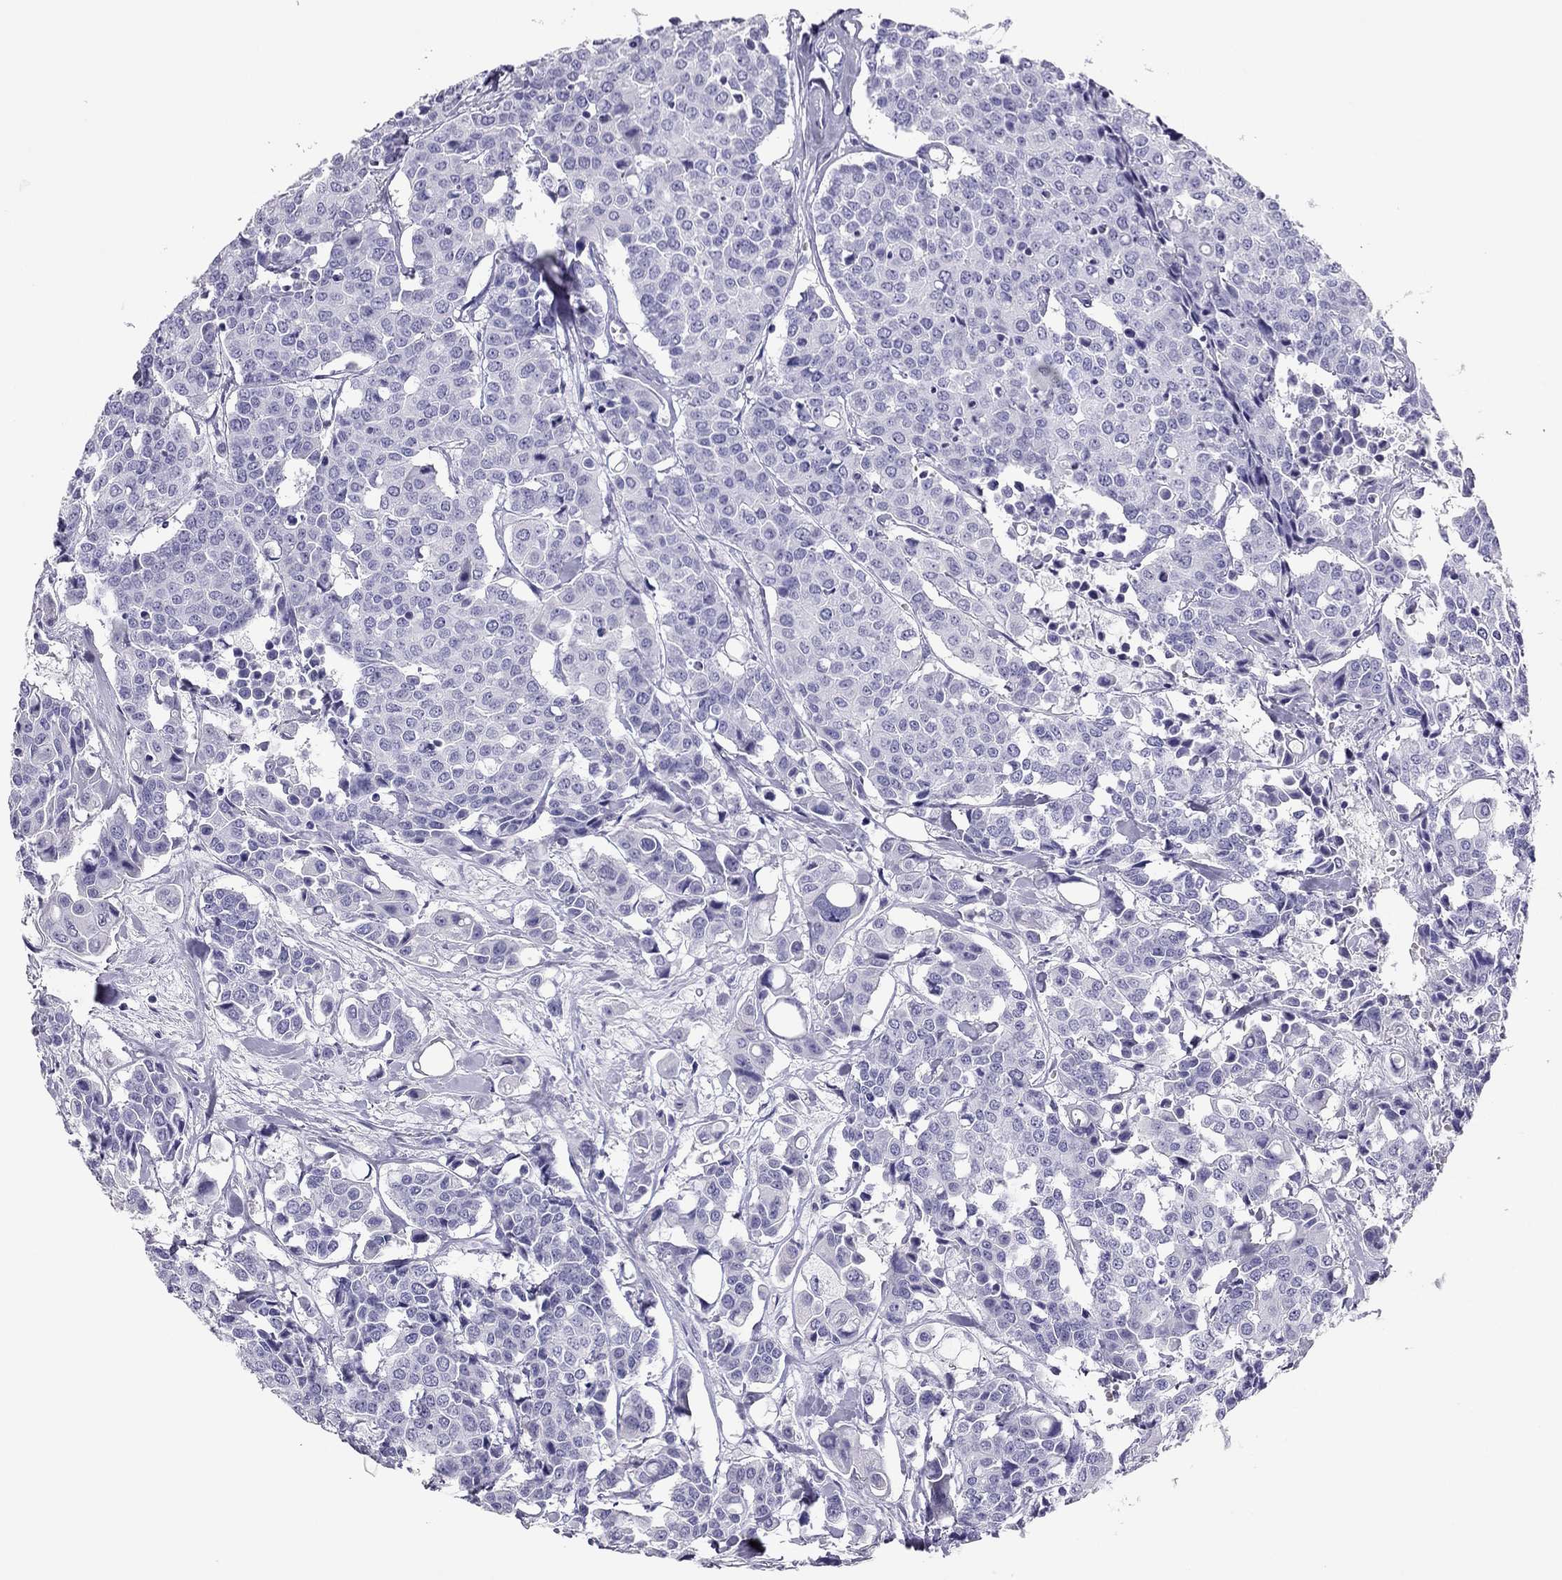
{"staining": {"intensity": "negative", "quantity": "none", "location": "none"}, "tissue": "carcinoid", "cell_type": "Tumor cells", "image_type": "cancer", "snomed": [{"axis": "morphology", "description": "Carcinoid, malignant, NOS"}, {"axis": "topography", "description": "Colon"}], "caption": "A photomicrograph of malignant carcinoid stained for a protein demonstrates no brown staining in tumor cells.", "gene": "PDE6A", "patient": {"sex": "male", "age": 81}}